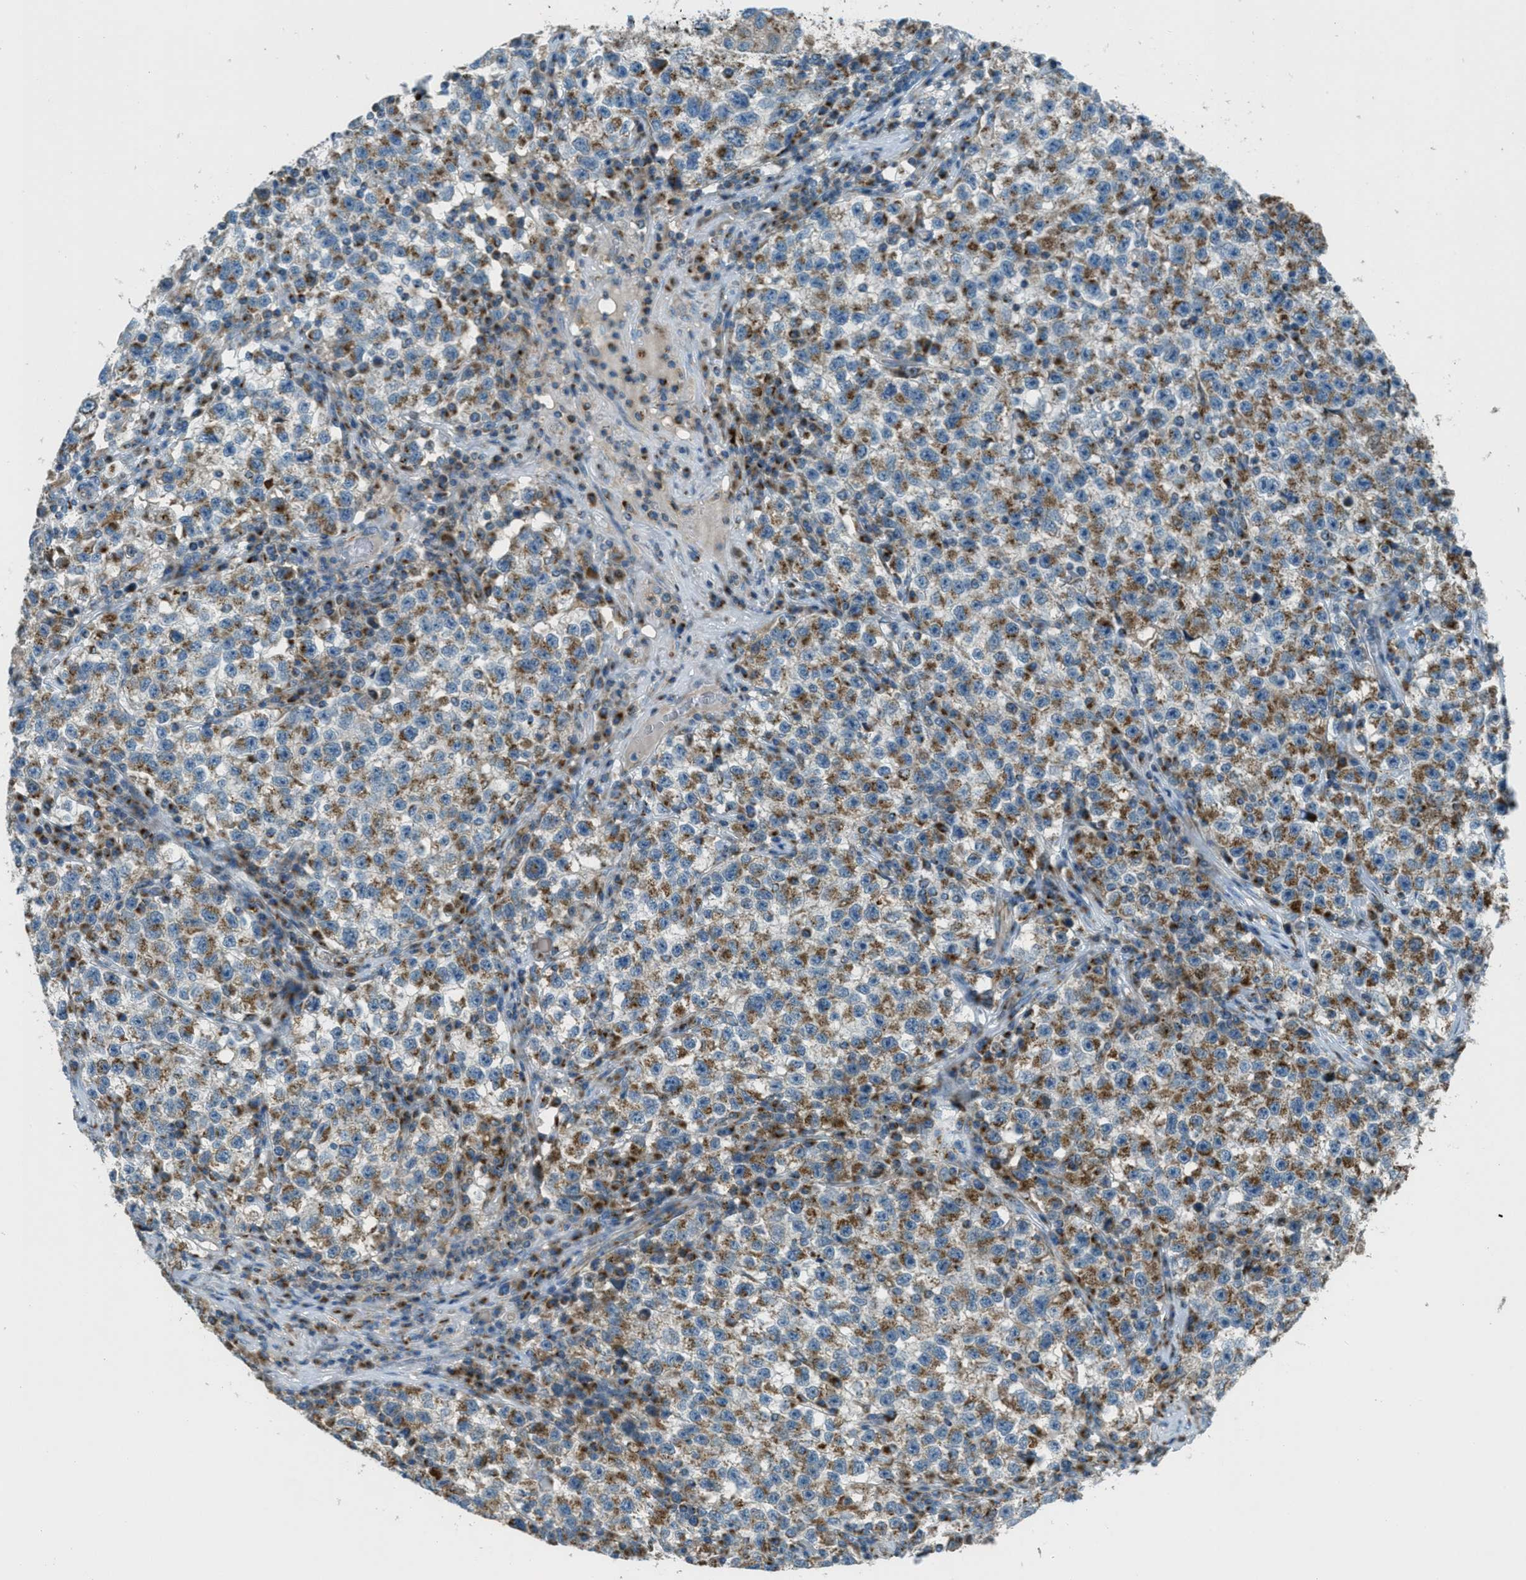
{"staining": {"intensity": "moderate", "quantity": ">75%", "location": "cytoplasmic/membranous"}, "tissue": "testis cancer", "cell_type": "Tumor cells", "image_type": "cancer", "snomed": [{"axis": "morphology", "description": "Seminoma, NOS"}, {"axis": "topography", "description": "Testis"}], "caption": "Testis cancer (seminoma) tissue exhibits moderate cytoplasmic/membranous staining in about >75% of tumor cells, visualized by immunohistochemistry.", "gene": "BCKDK", "patient": {"sex": "male", "age": 22}}